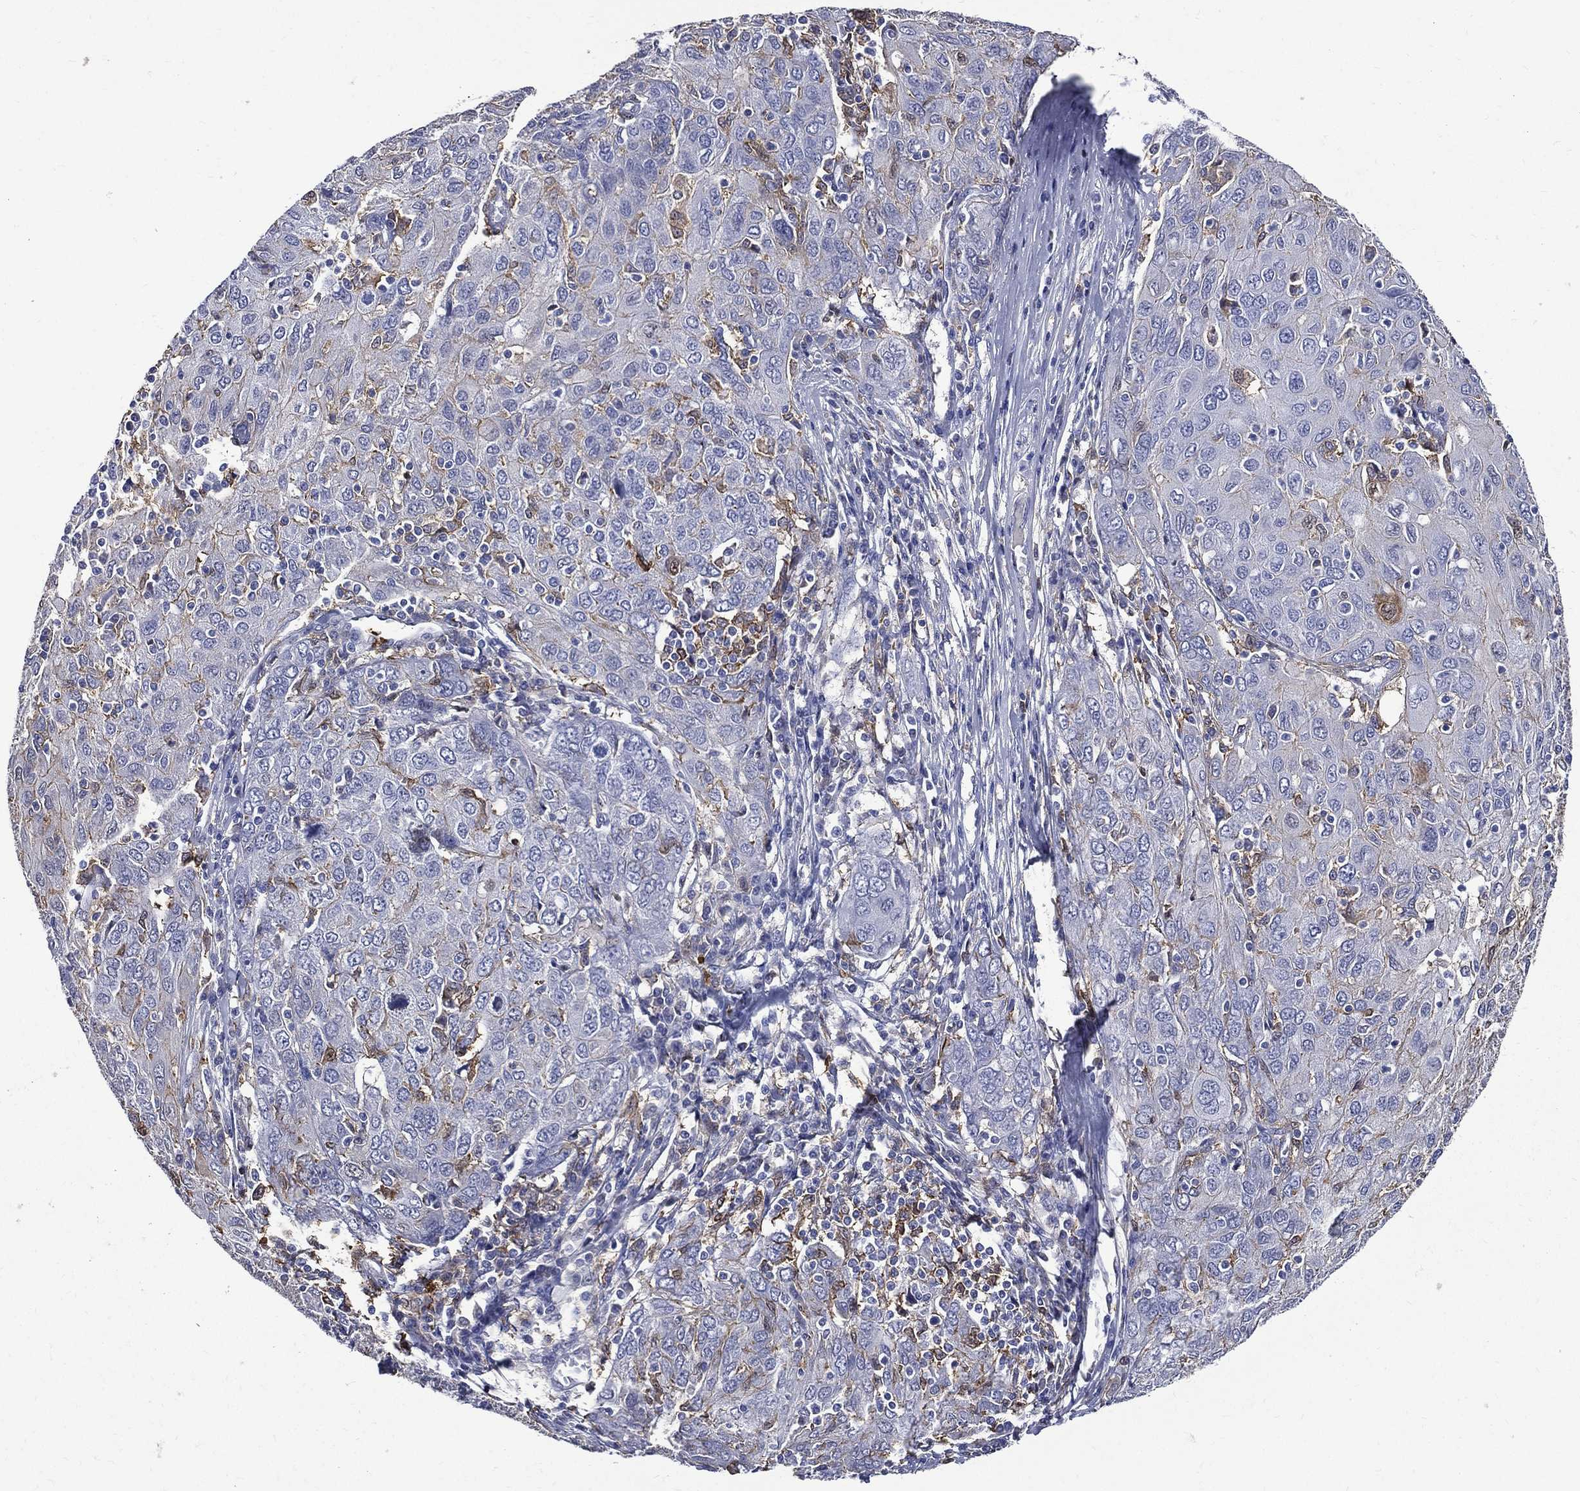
{"staining": {"intensity": "negative", "quantity": "none", "location": "none"}, "tissue": "ovarian cancer", "cell_type": "Tumor cells", "image_type": "cancer", "snomed": [{"axis": "morphology", "description": "Carcinoma, endometroid"}, {"axis": "topography", "description": "Ovary"}], "caption": "Endometroid carcinoma (ovarian) stained for a protein using IHC exhibits no expression tumor cells.", "gene": "GPR171", "patient": {"sex": "female", "age": 50}}